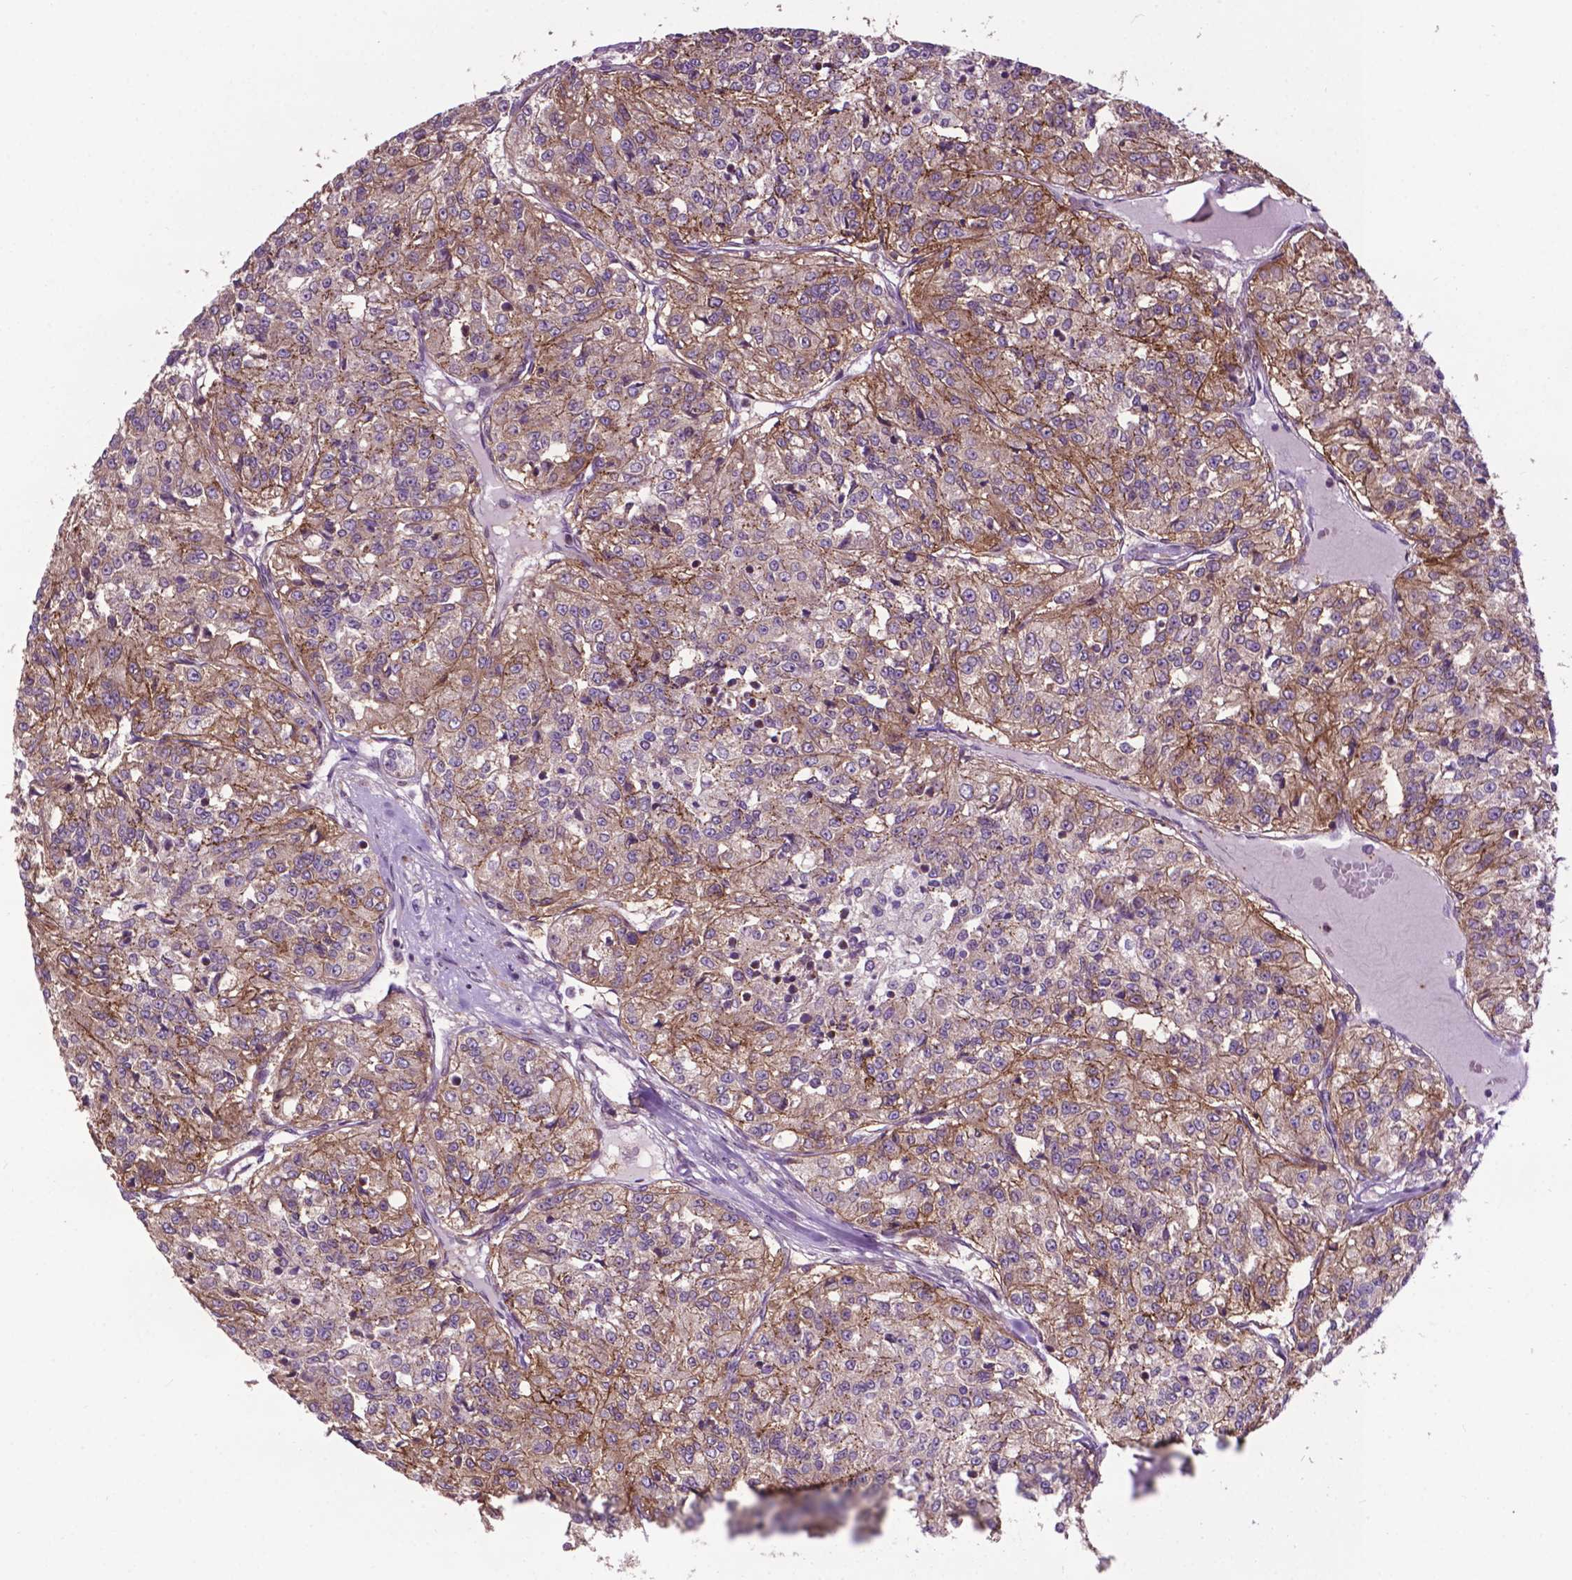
{"staining": {"intensity": "moderate", "quantity": "25%-75%", "location": "cytoplasmic/membranous"}, "tissue": "renal cancer", "cell_type": "Tumor cells", "image_type": "cancer", "snomed": [{"axis": "morphology", "description": "Adenocarcinoma, NOS"}, {"axis": "topography", "description": "Kidney"}], "caption": "DAB immunohistochemical staining of adenocarcinoma (renal) exhibits moderate cytoplasmic/membranous protein positivity in approximately 25%-75% of tumor cells. (Brightfield microscopy of DAB IHC at high magnification).", "gene": "SPNS2", "patient": {"sex": "female", "age": 63}}